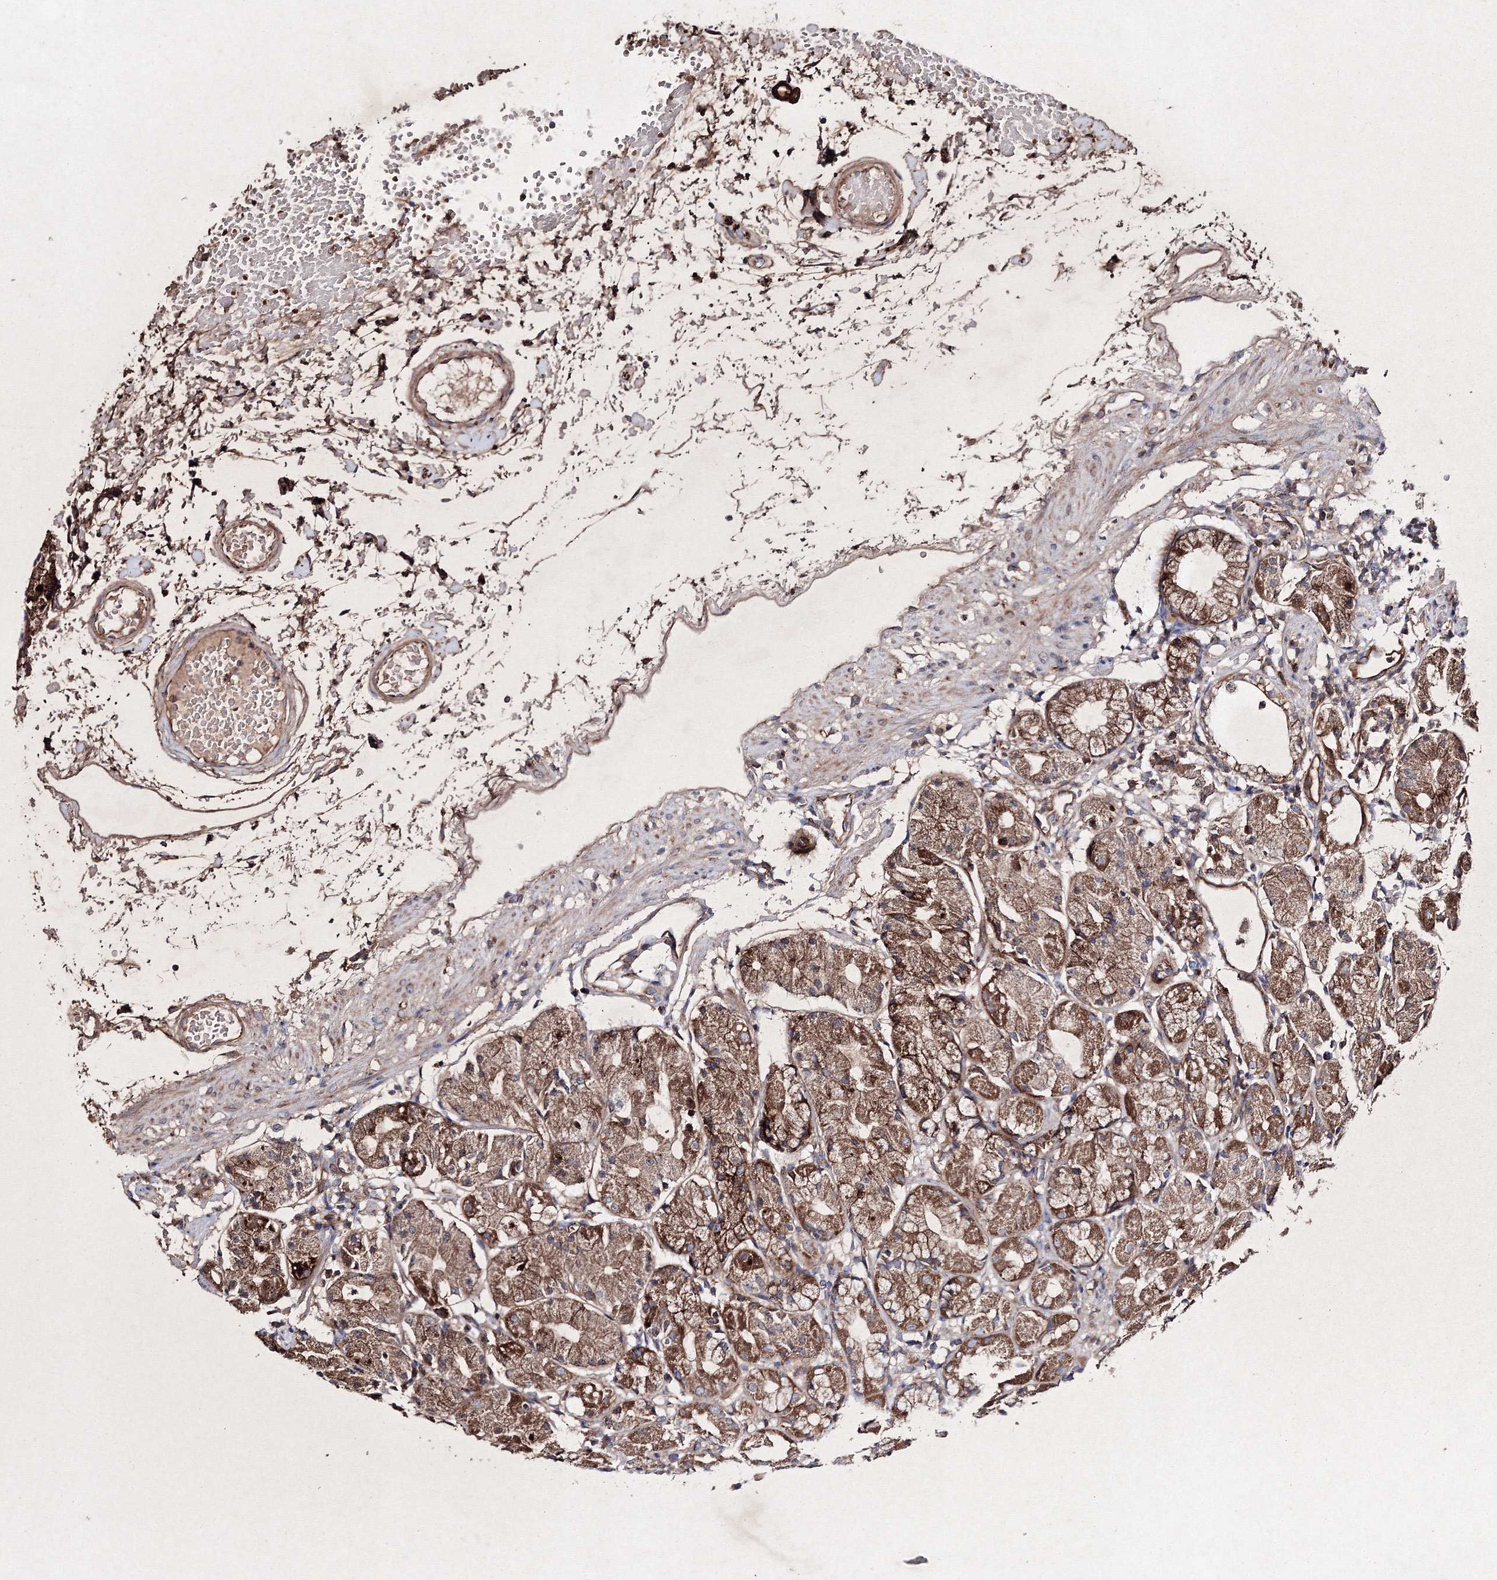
{"staining": {"intensity": "strong", "quantity": ">75%", "location": "cytoplasmic/membranous"}, "tissue": "stomach", "cell_type": "Glandular cells", "image_type": "normal", "snomed": [{"axis": "morphology", "description": "Normal tissue, NOS"}, {"axis": "topography", "description": "Stomach"}, {"axis": "topography", "description": "Stomach, lower"}], "caption": "Immunohistochemistry (IHC) of unremarkable human stomach reveals high levels of strong cytoplasmic/membranous staining in approximately >75% of glandular cells.", "gene": "GFM1", "patient": {"sex": "female", "age": 75}}